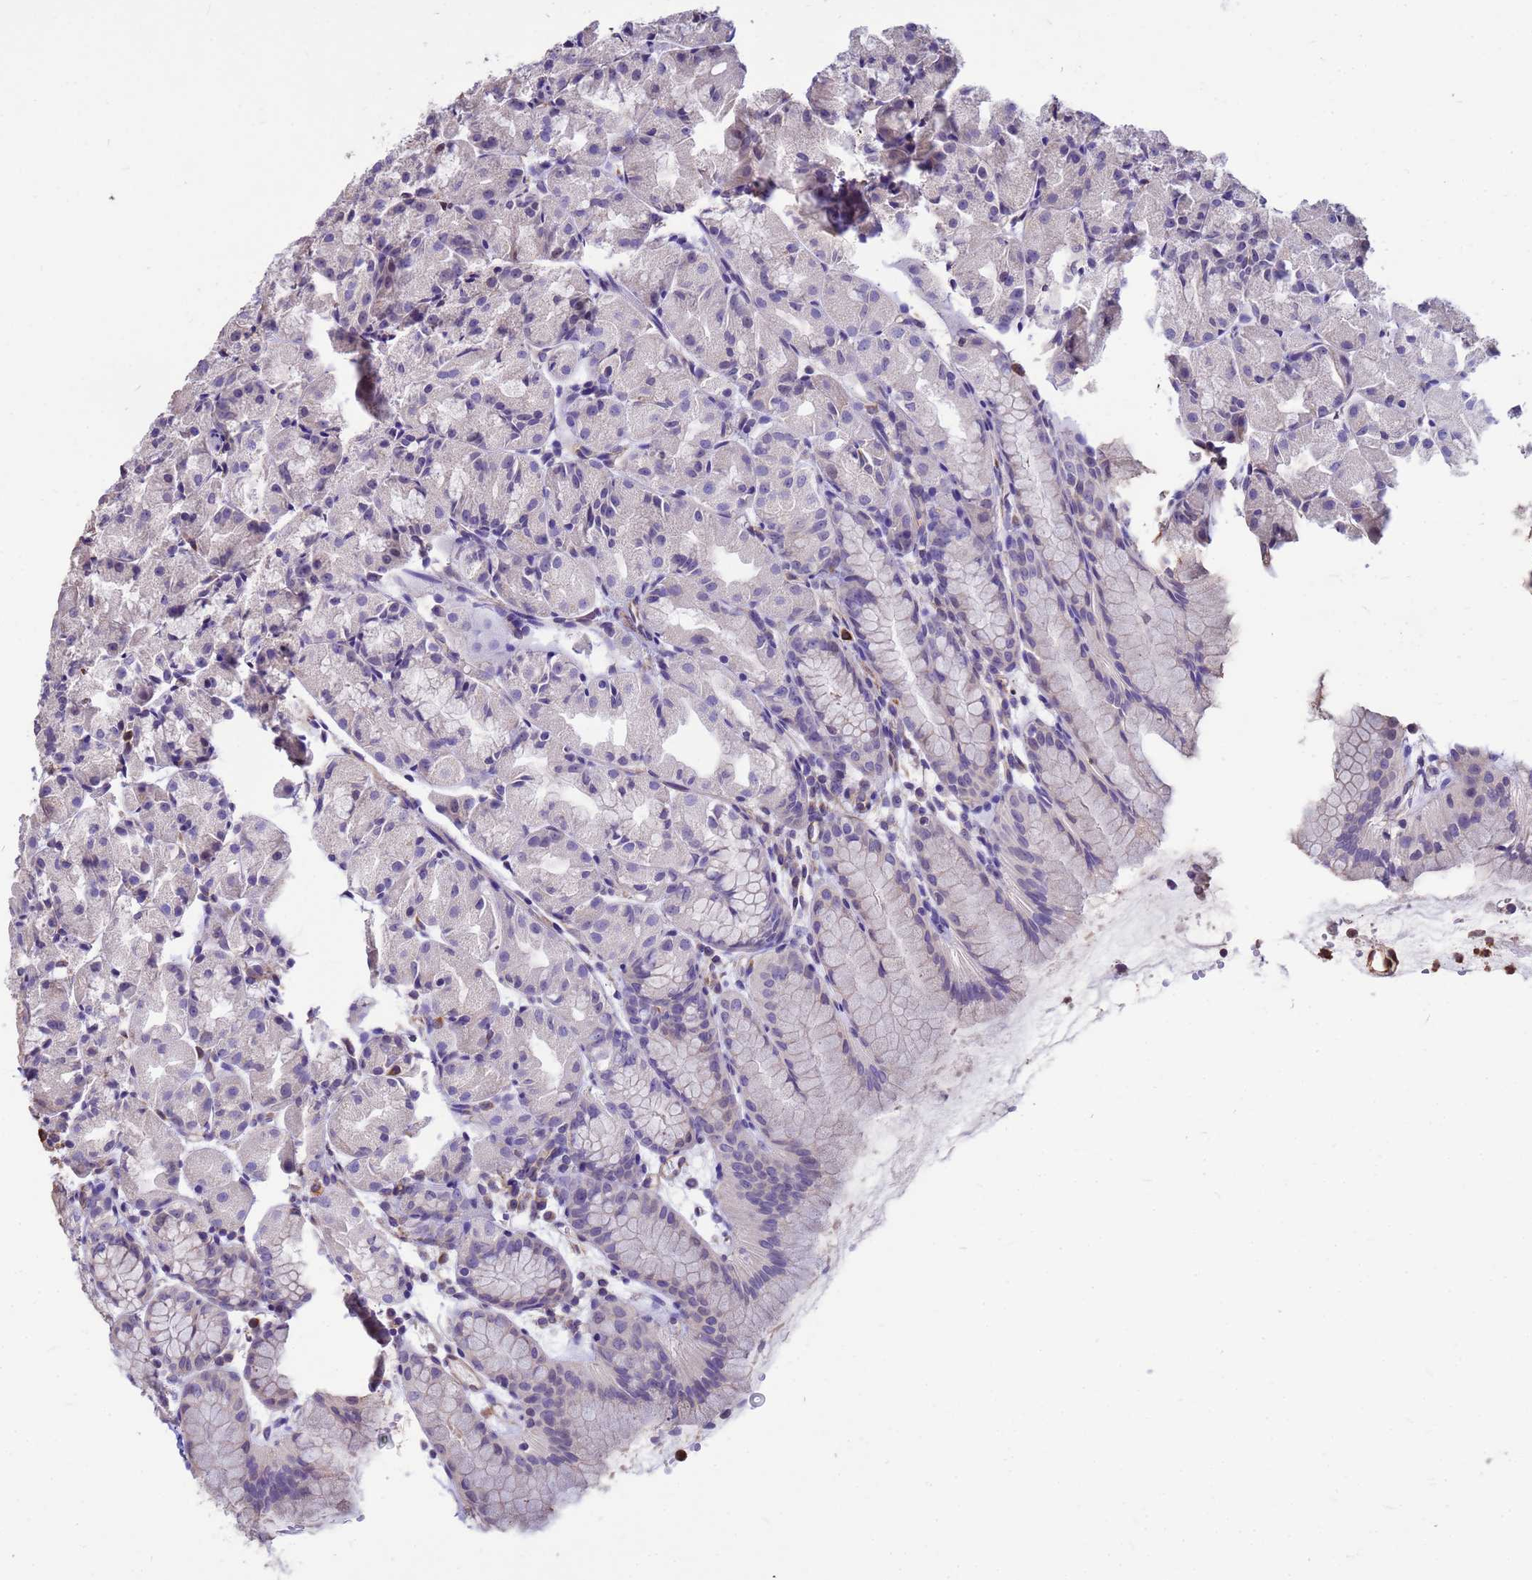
{"staining": {"intensity": "weak", "quantity": "<25%", "location": "cytoplasmic/membranous,nuclear"}, "tissue": "stomach", "cell_type": "Glandular cells", "image_type": "normal", "snomed": [{"axis": "morphology", "description": "Normal tissue, NOS"}, {"axis": "topography", "description": "Stomach, upper"}], "caption": "The immunohistochemistry photomicrograph has no significant positivity in glandular cells of stomach. (Immunohistochemistry (ihc), brightfield microscopy, high magnification).", "gene": "TCEAL3", "patient": {"sex": "male", "age": 47}}